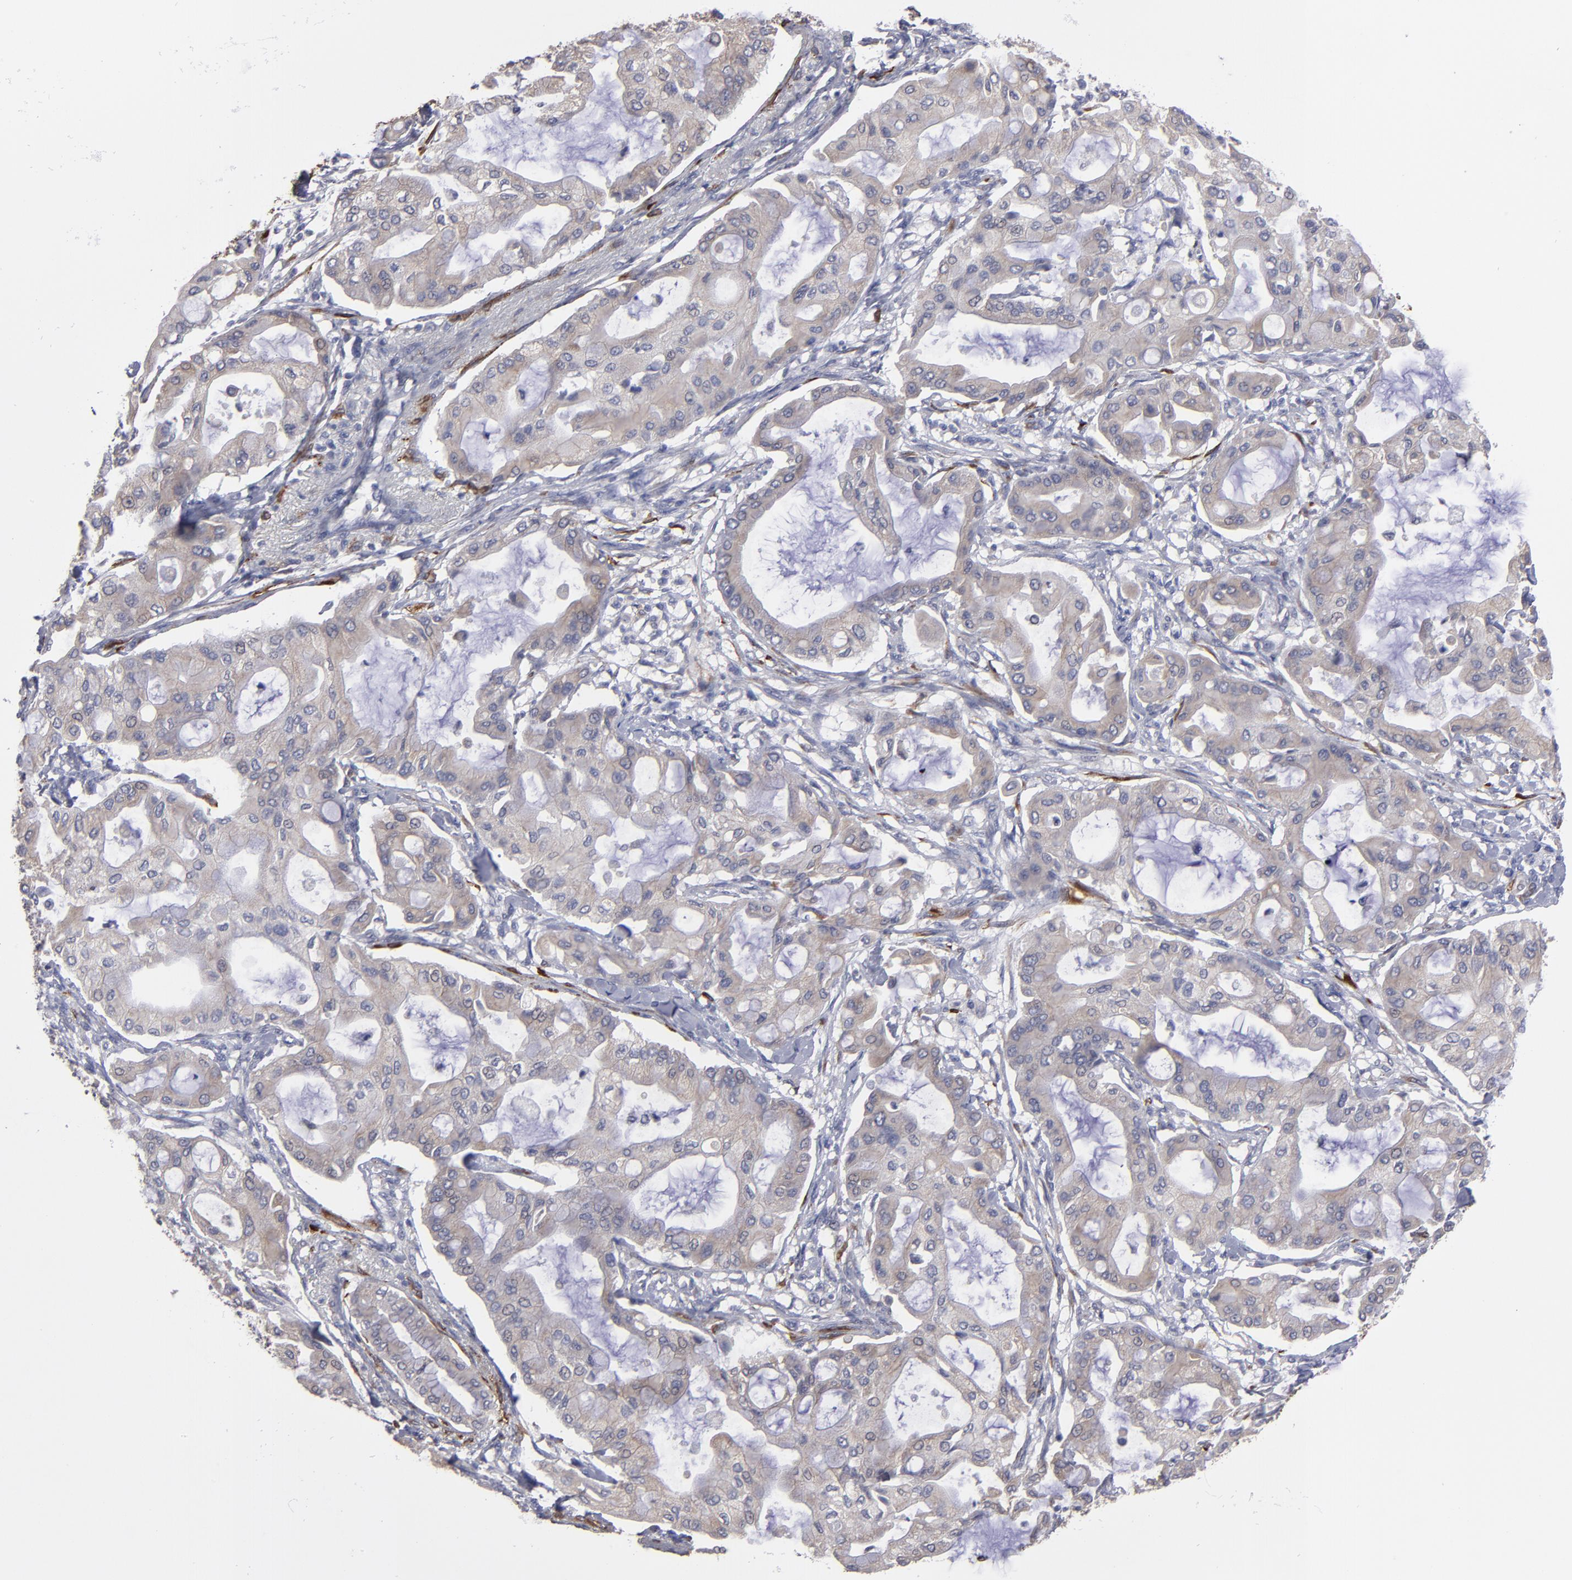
{"staining": {"intensity": "weak", "quantity": ">75%", "location": "cytoplasmic/membranous"}, "tissue": "pancreatic cancer", "cell_type": "Tumor cells", "image_type": "cancer", "snomed": [{"axis": "morphology", "description": "Adenocarcinoma, NOS"}, {"axis": "morphology", "description": "Adenocarcinoma, metastatic, NOS"}, {"axis": "topography", "description": "Lymph node"}, {"axis": "topography", "description": "Pancreas"}, {"axis": "topography", "description": "Duodenum"}], "caption": "Approximately >75% of tumor cells in pancreatic adenocarcinoma reveal weak cytoplasmic/membranous protein positivity as visualized by brown immunohistochemical staining.", "gene": "SLMAP", "patient": {"sex": "female", "age": 64}}